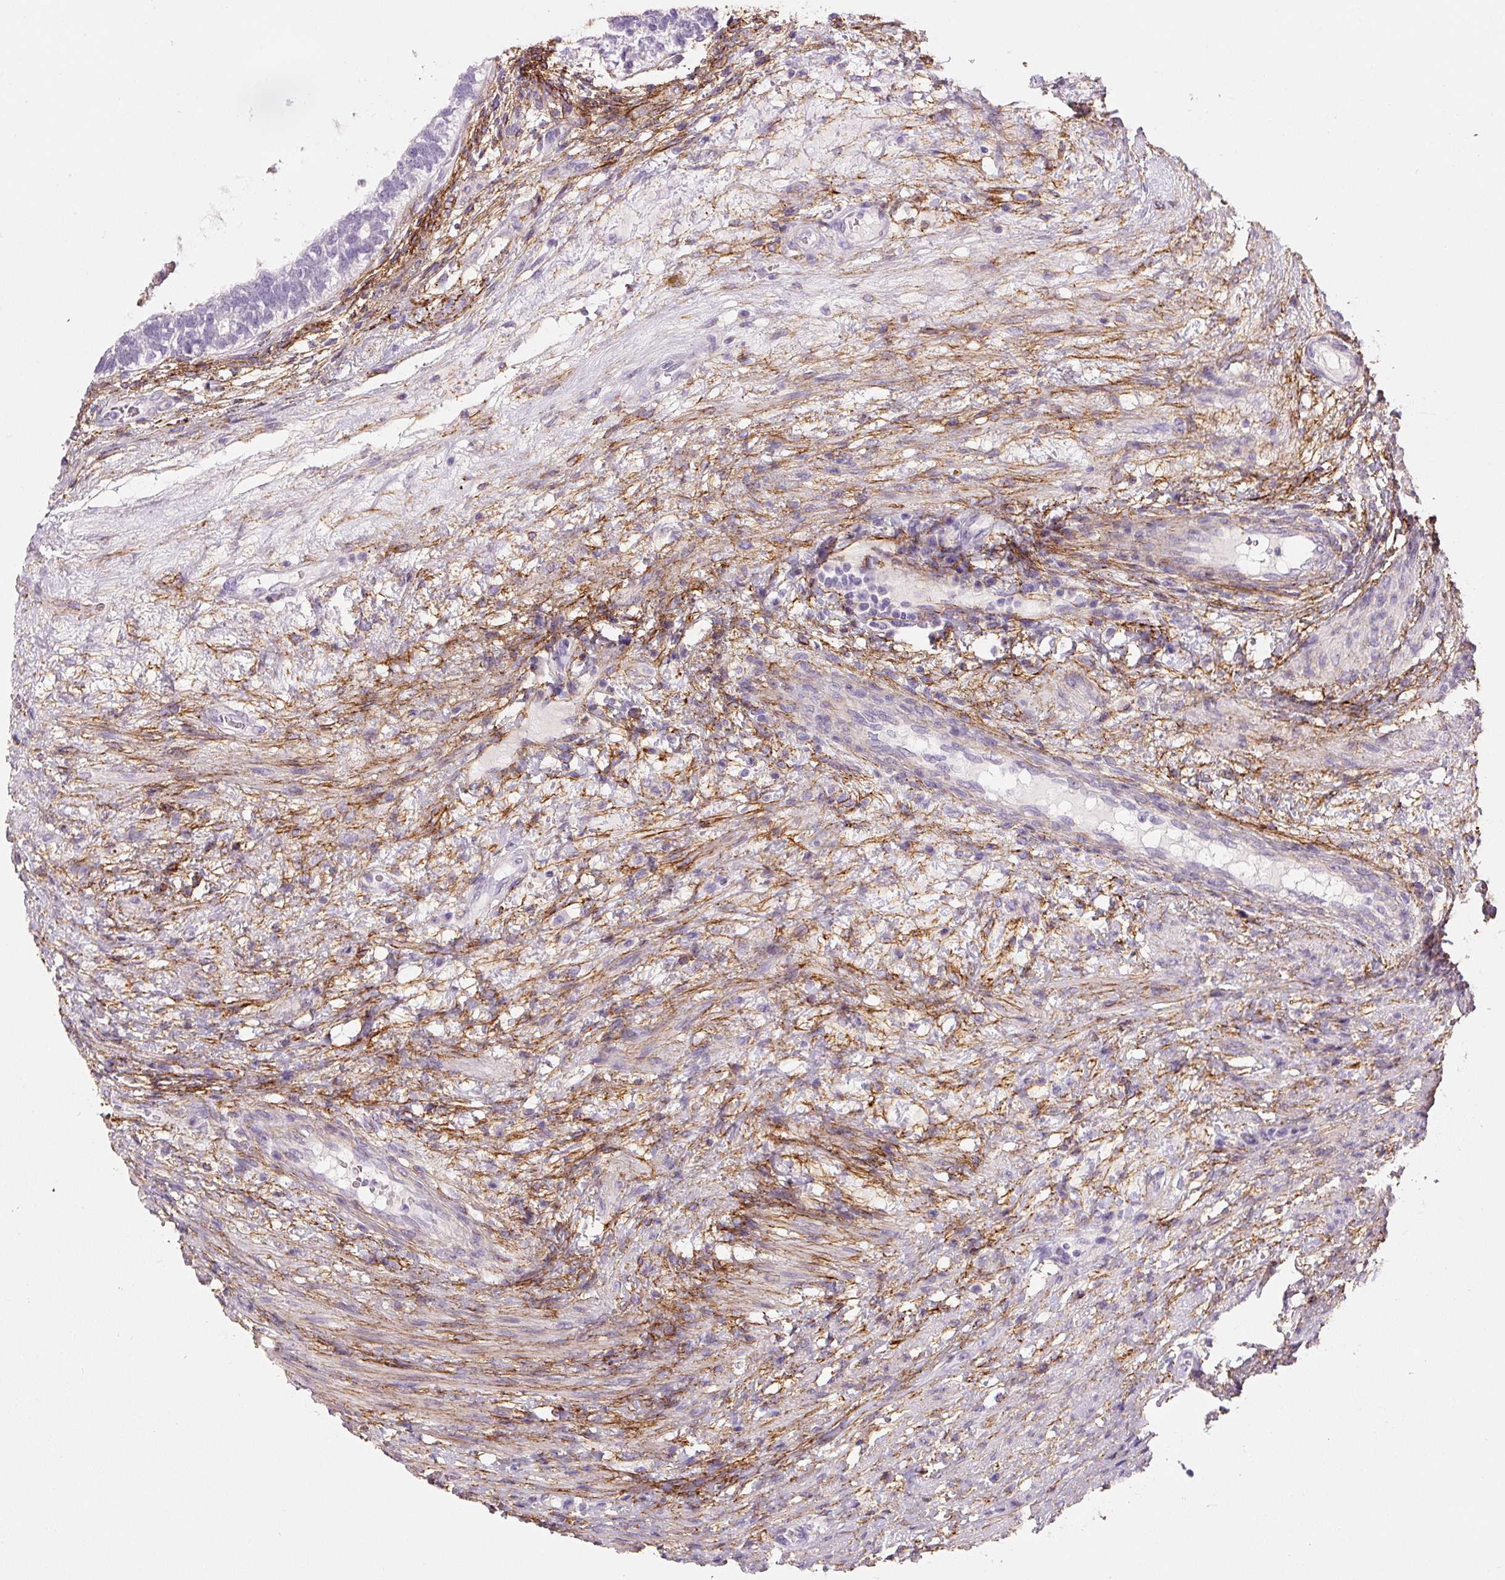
{"staining": {"intensity": "negative", "quantity": "none", "location": "none"}, "tissue": "testis cancer", "cell_type": "Tumor cells", "image_type": "cancer", "snomed": [{"axis": "morphology", "description": "Carcinoma, Embryonal, NOS"}, {"axis": "topography", "description": "Testis"}], "caption": "This is a micrograph of immunohistochemistry (IHC) staining of testis cancer, which shows no positivity in tumor cells.", "gene": "FBN1", "patient": {"sex": "male", "age": 26}}